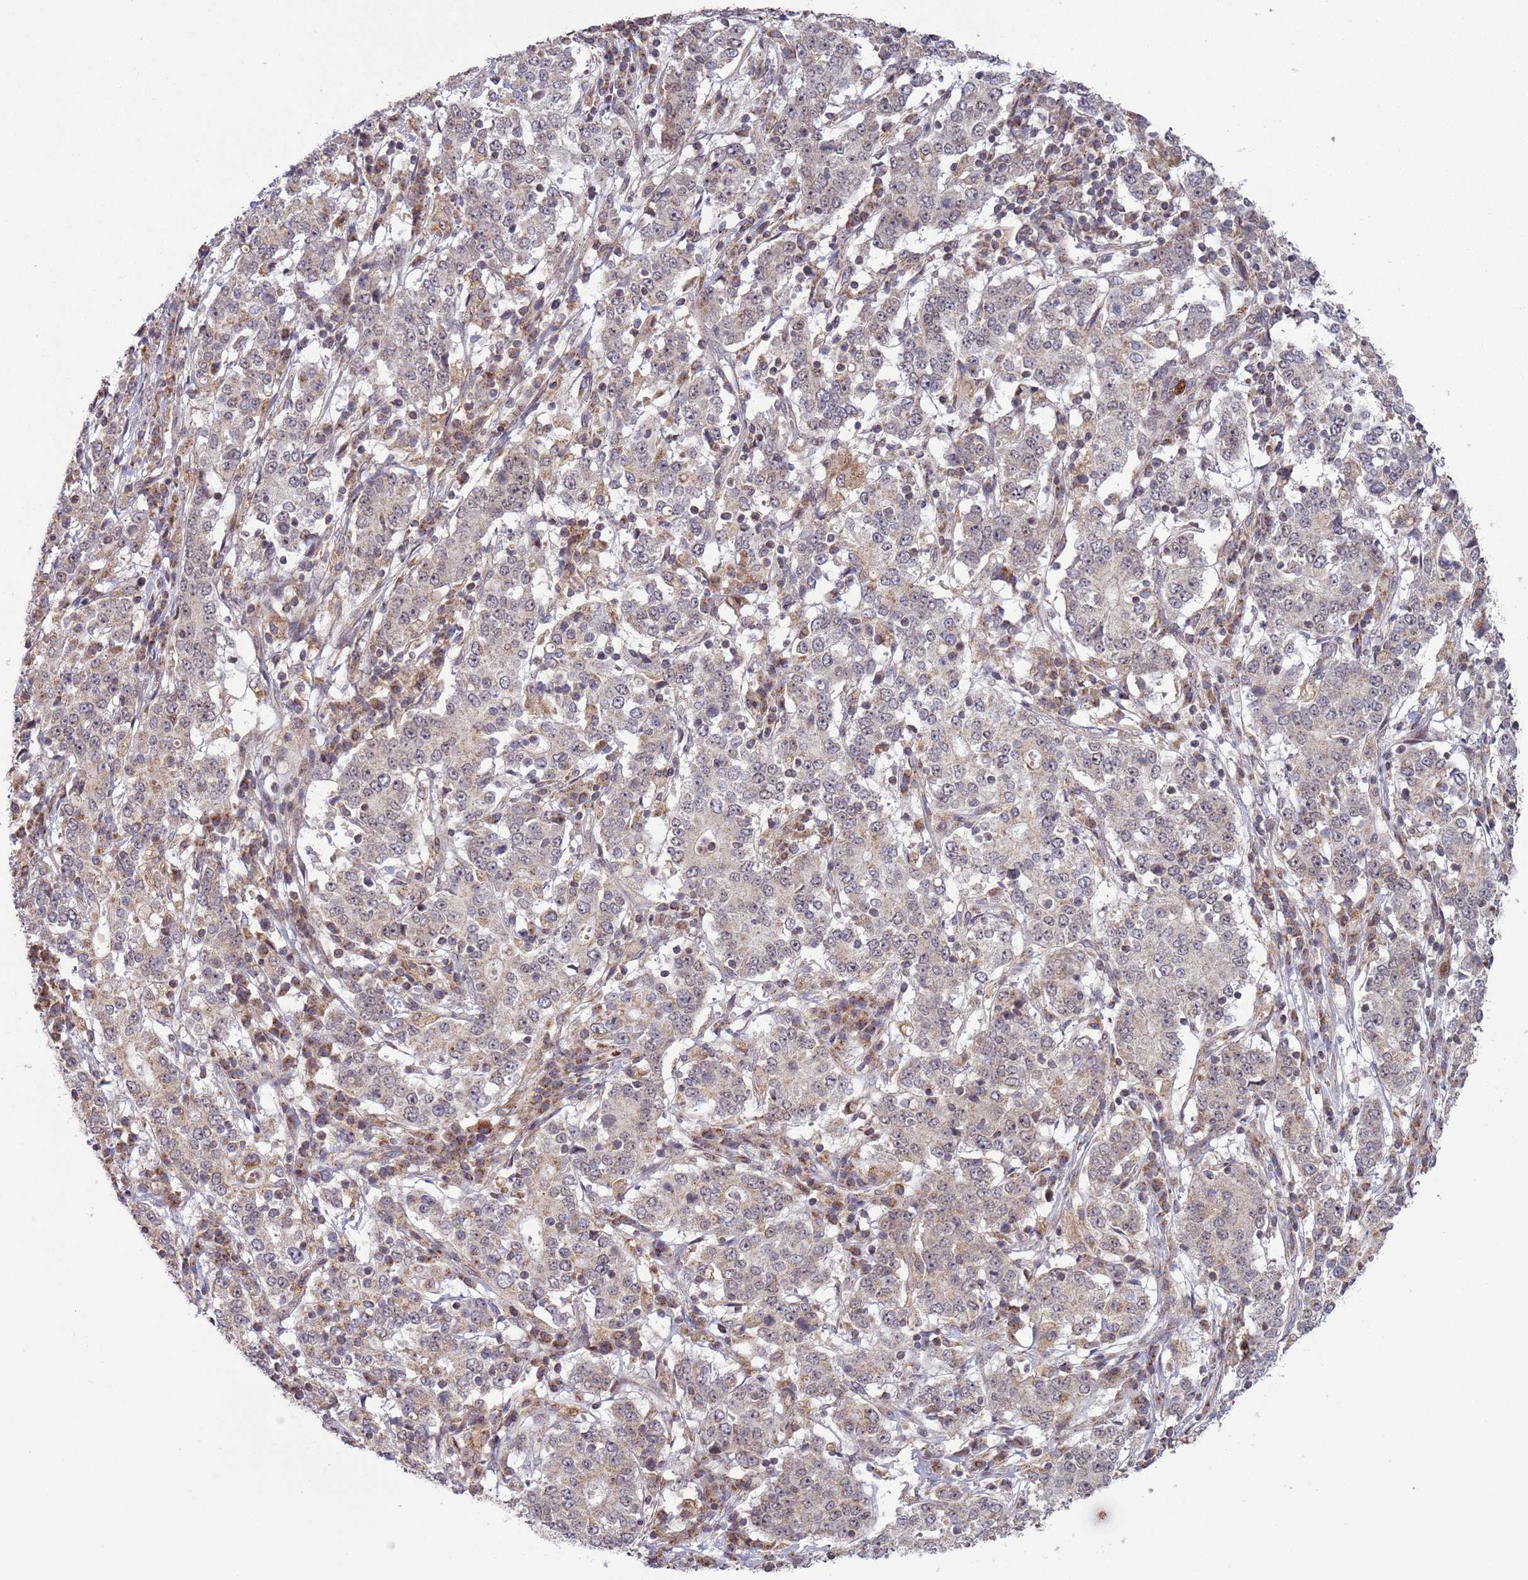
{"staining": {"intensity": "negative", "quantity": "none", "location": "none"}, "tissue": "stomach cancer", "cell_type": "Tumor cells", "image_type": "cancer", "snomed": [{"axis": "morphology", "description": "Adenocarcinoma, NOS"}, {"axis": "topography", "description": "Stomach"}], "caption": "Stomach cancer was stained to show a protein in brown. There is no significant staining in tumor cells.", "gene": "RCOR2", "patient": {"sex": "male", "age": 59}}